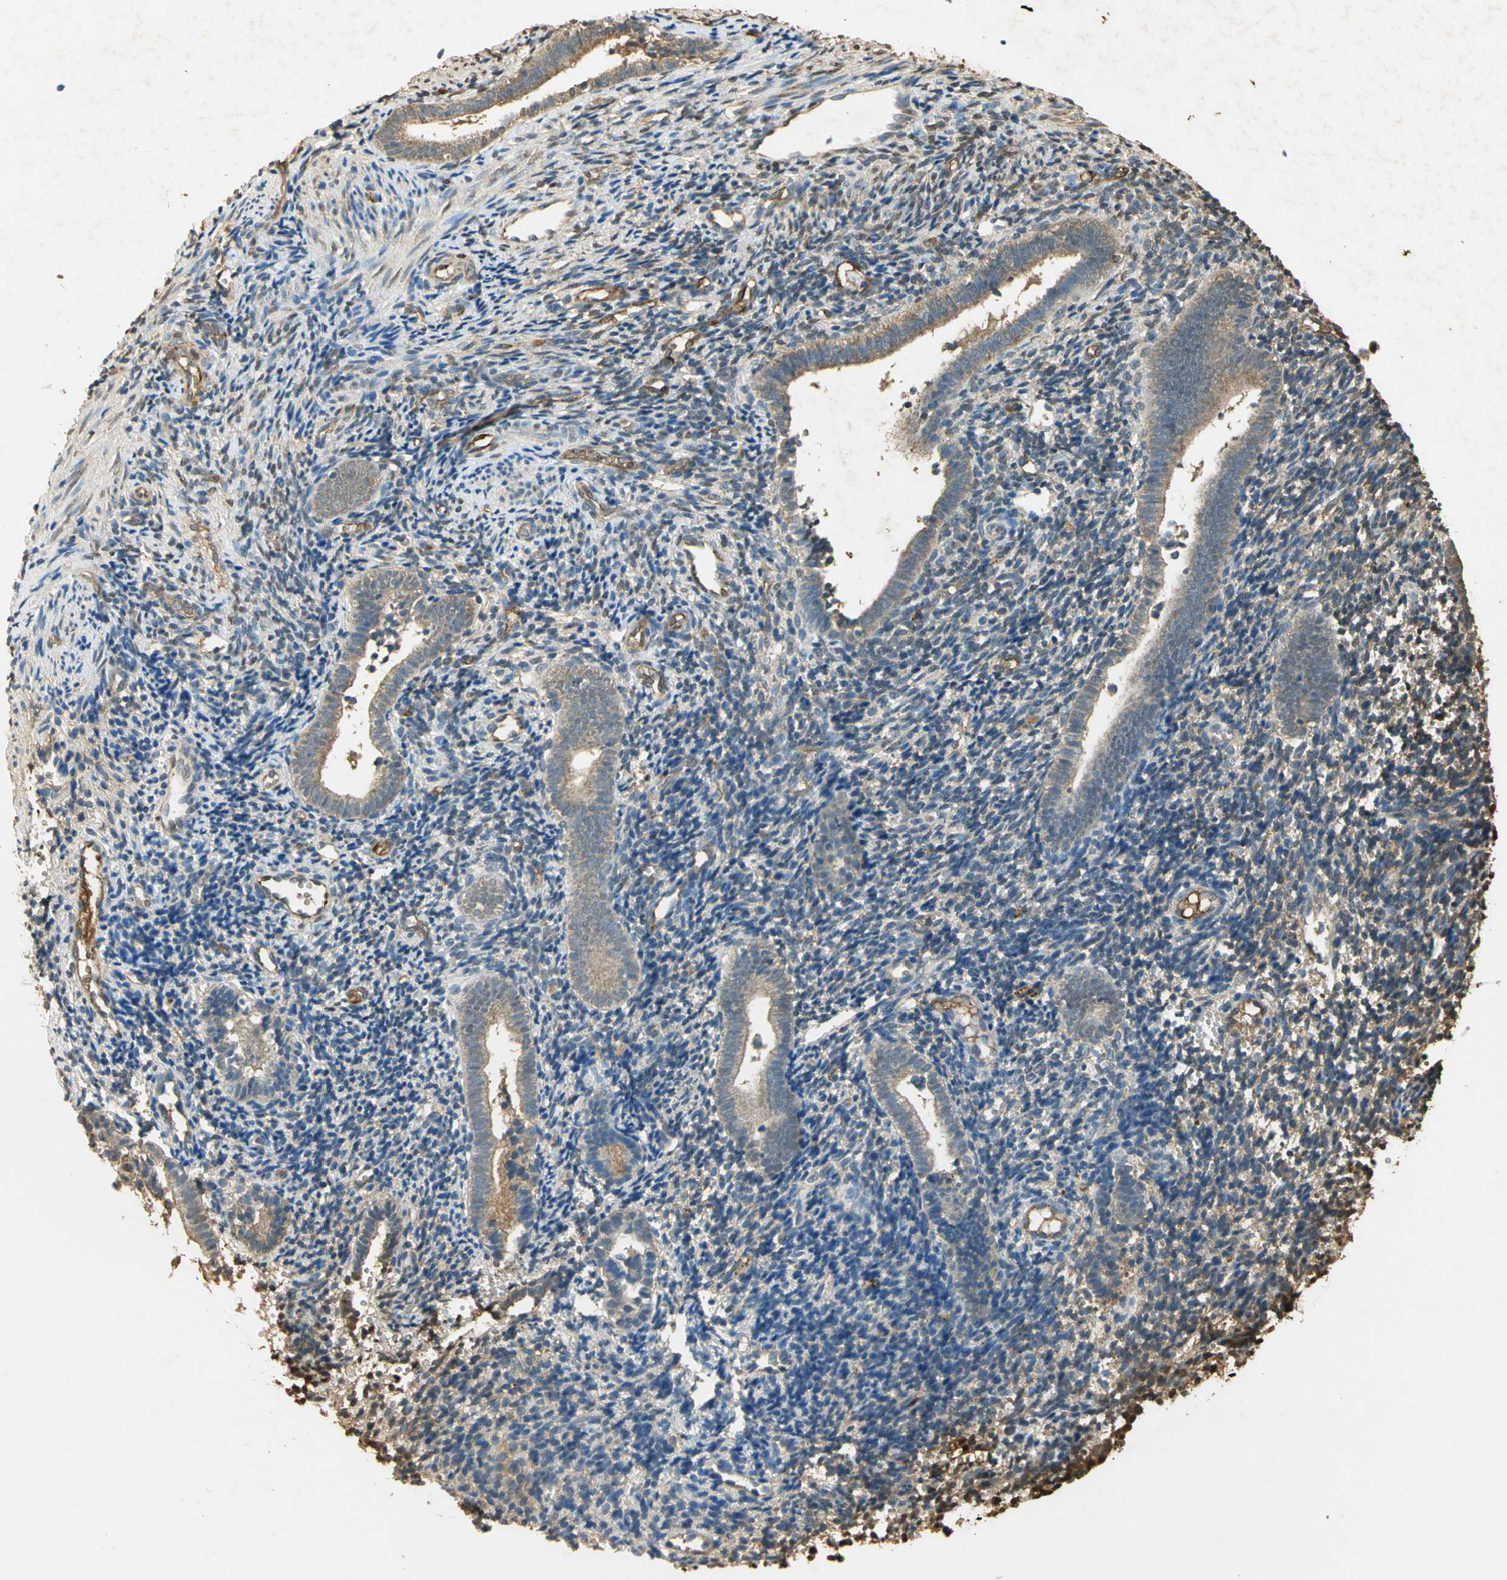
{"staining": {"intensity": "negative", "quantity": "none", "location": "none"}, "tissue": "endometrium", "cell_type": "Cells in endometrial stroma", "image_type": "normal", "snomed": [{"axis": "morphology", "description": "Normal tissue, NOS"}, {"axis": "topography", "description": "Uterus"}, {"axis": "topography", "description": "Endometrium"}], "caption": "Cells in endometrial stroma show no significant staining in unremarkable endometrium. (Brightfield microscopy of DAB (3,3'-diaminobenzidine) IHC at high magnification).", "gene": "GAPDH", "patient": {"sex": "female", "age": 33}}